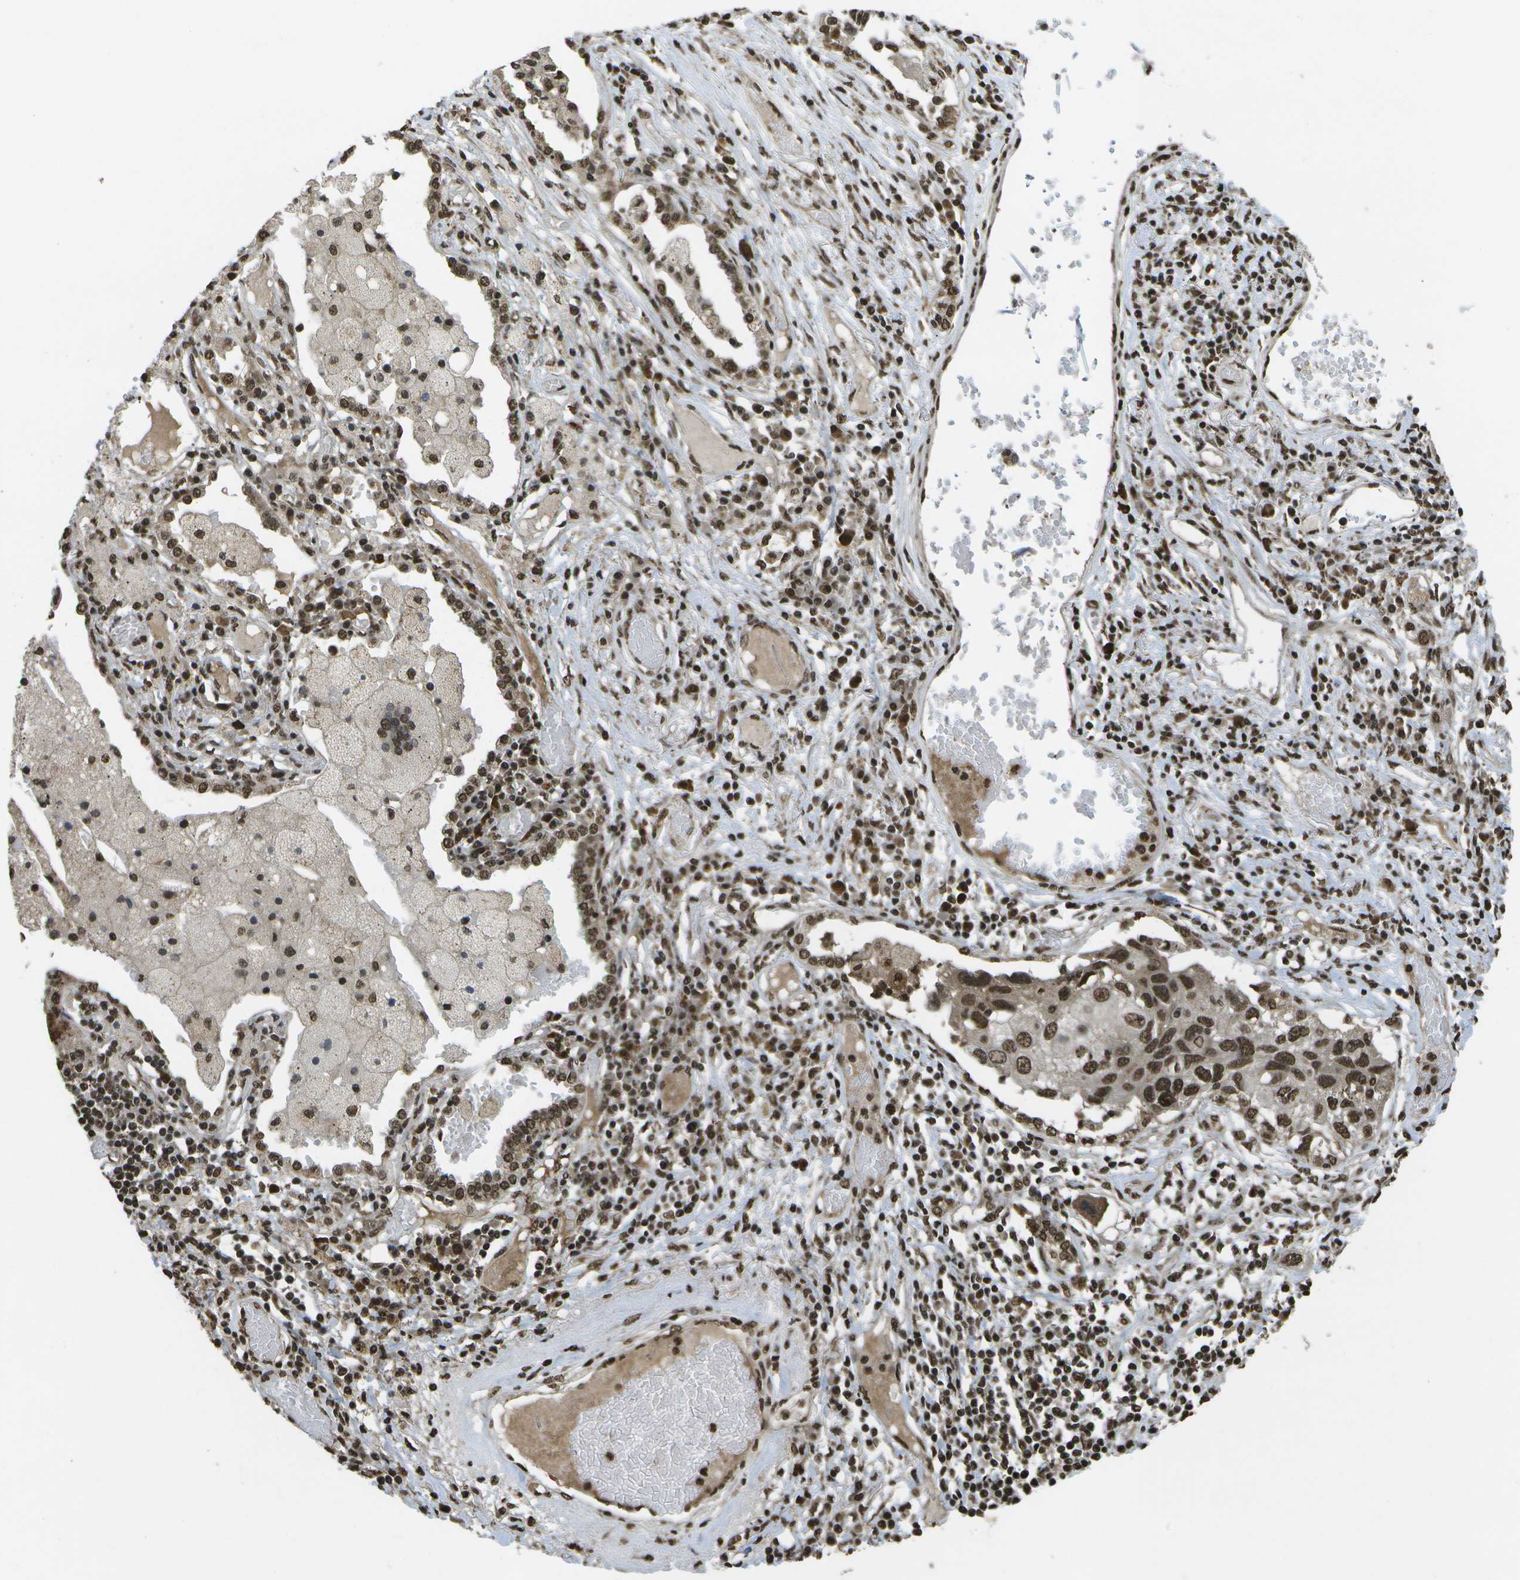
{"staining": {"intensity": "strong", "quantity": ">75%", "location": "nuclear"}, "tissue": "lung cancer", "cell_type": "Tumor cells", "image_type": "cancer", "snomed": [{"axis": "morphology", "description": "Squamous cell carcinoma, NOS"}, {"axis": "topography", "description": "Lung"}], "caption": "This is an image of immunohistochemistry staining of lung squamous cell carcinoma, which shows strong expression in the nuclear of tumor cells.", "gene": "SPEN", "patient": {"sex": "male", "age": 71}}